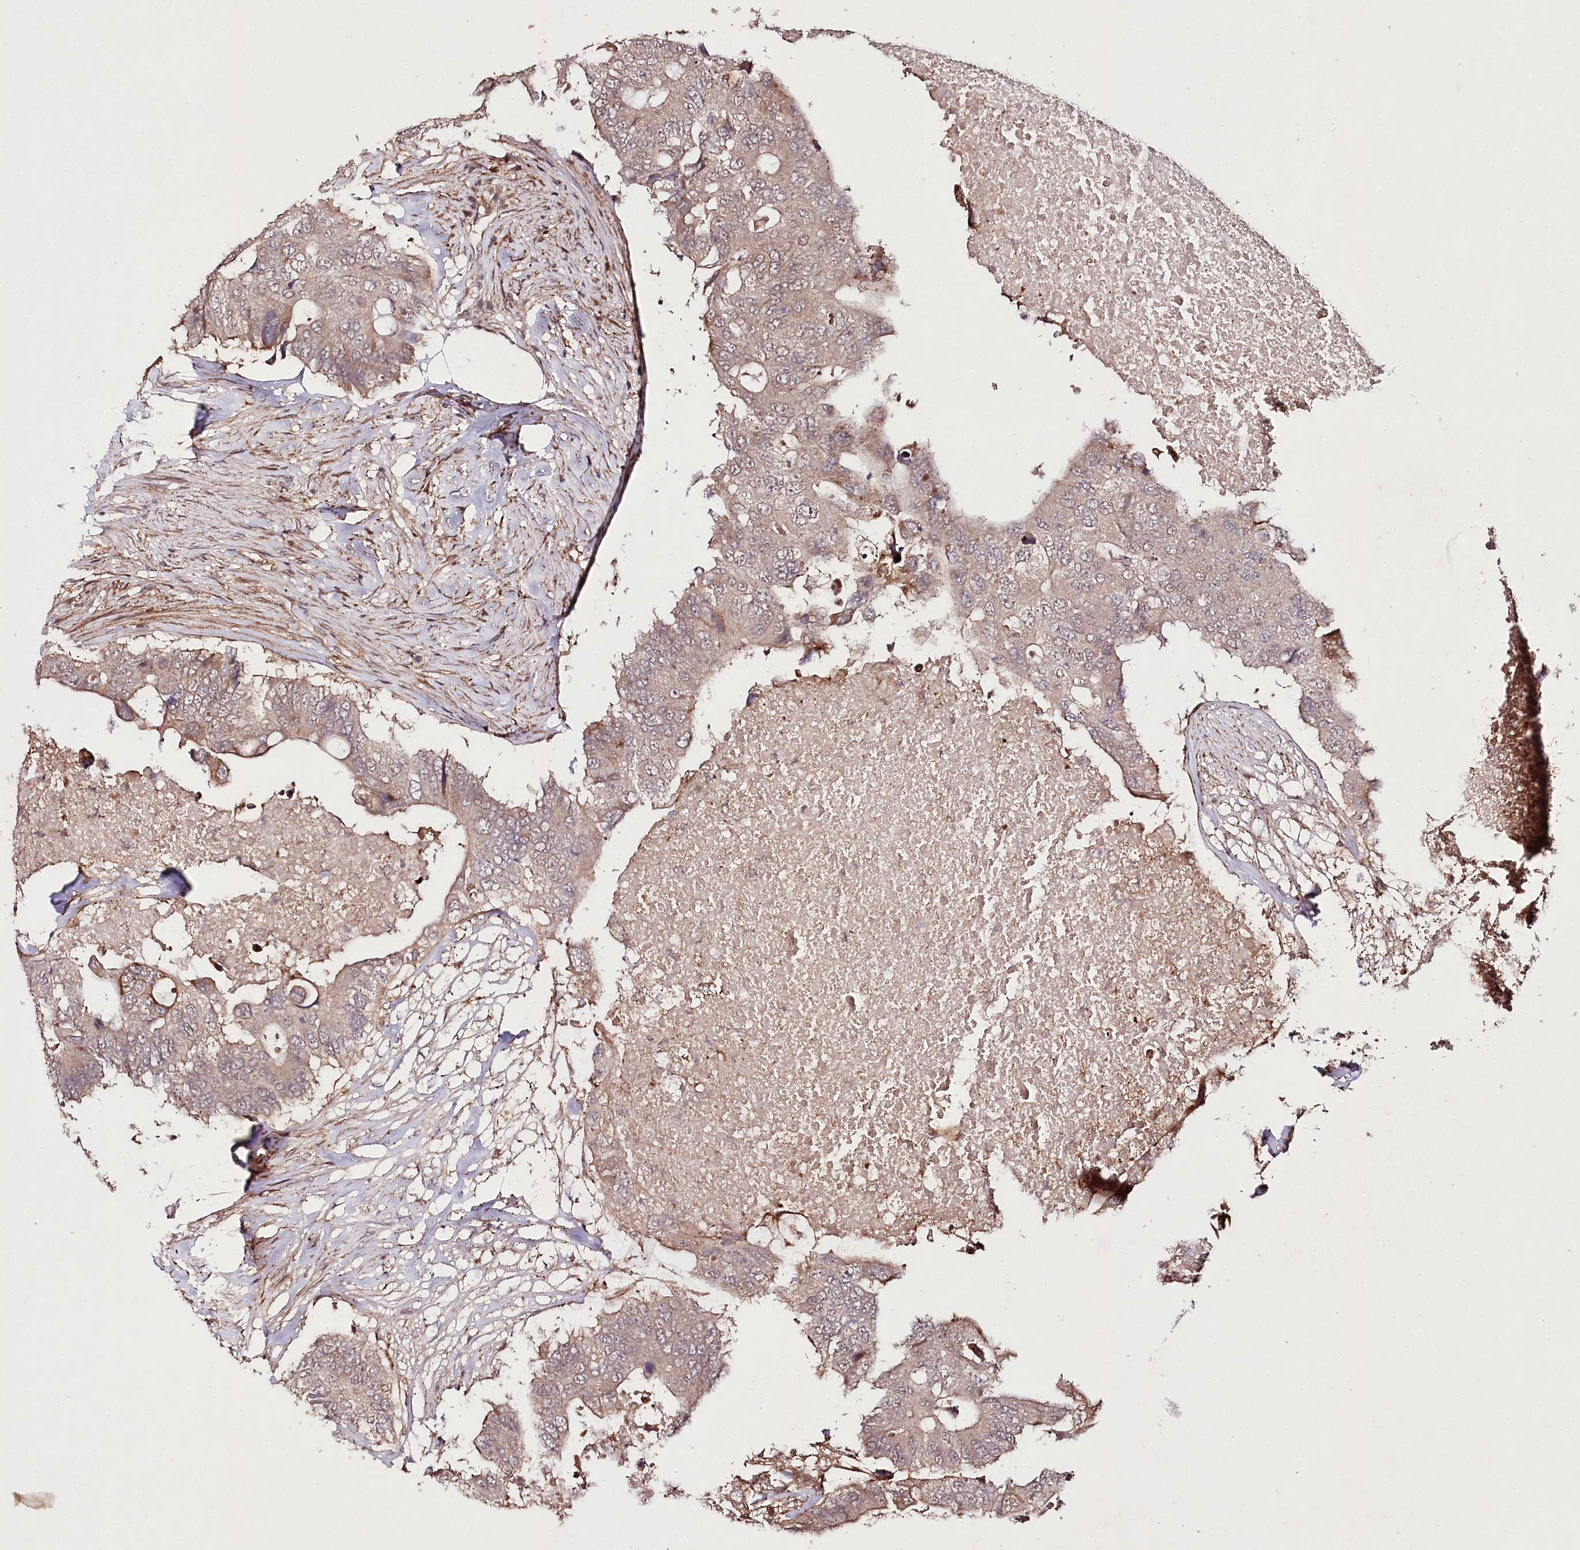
{"staining": {"intensity": "moderate", "quantity": "<25%", "location": "cytoplasmic/membranous"}, "tissue": "colorectal cancer", "cell_type": "Tumor cells", "image_type": "cancer", "snomed": [{"axis": "morphology", "description": "Adenocarcinoma, NOS"}, {"axis": "topography", "description": "Colon"}], "caption": "Protein analysis of adenocarcinoma (colorectal) tissue displays moderate cytoplasmic/membranous expression in about <25% of tumor cells.", "gene": "PHLDB1", "patient": {"sex": "male", "age": 71}}